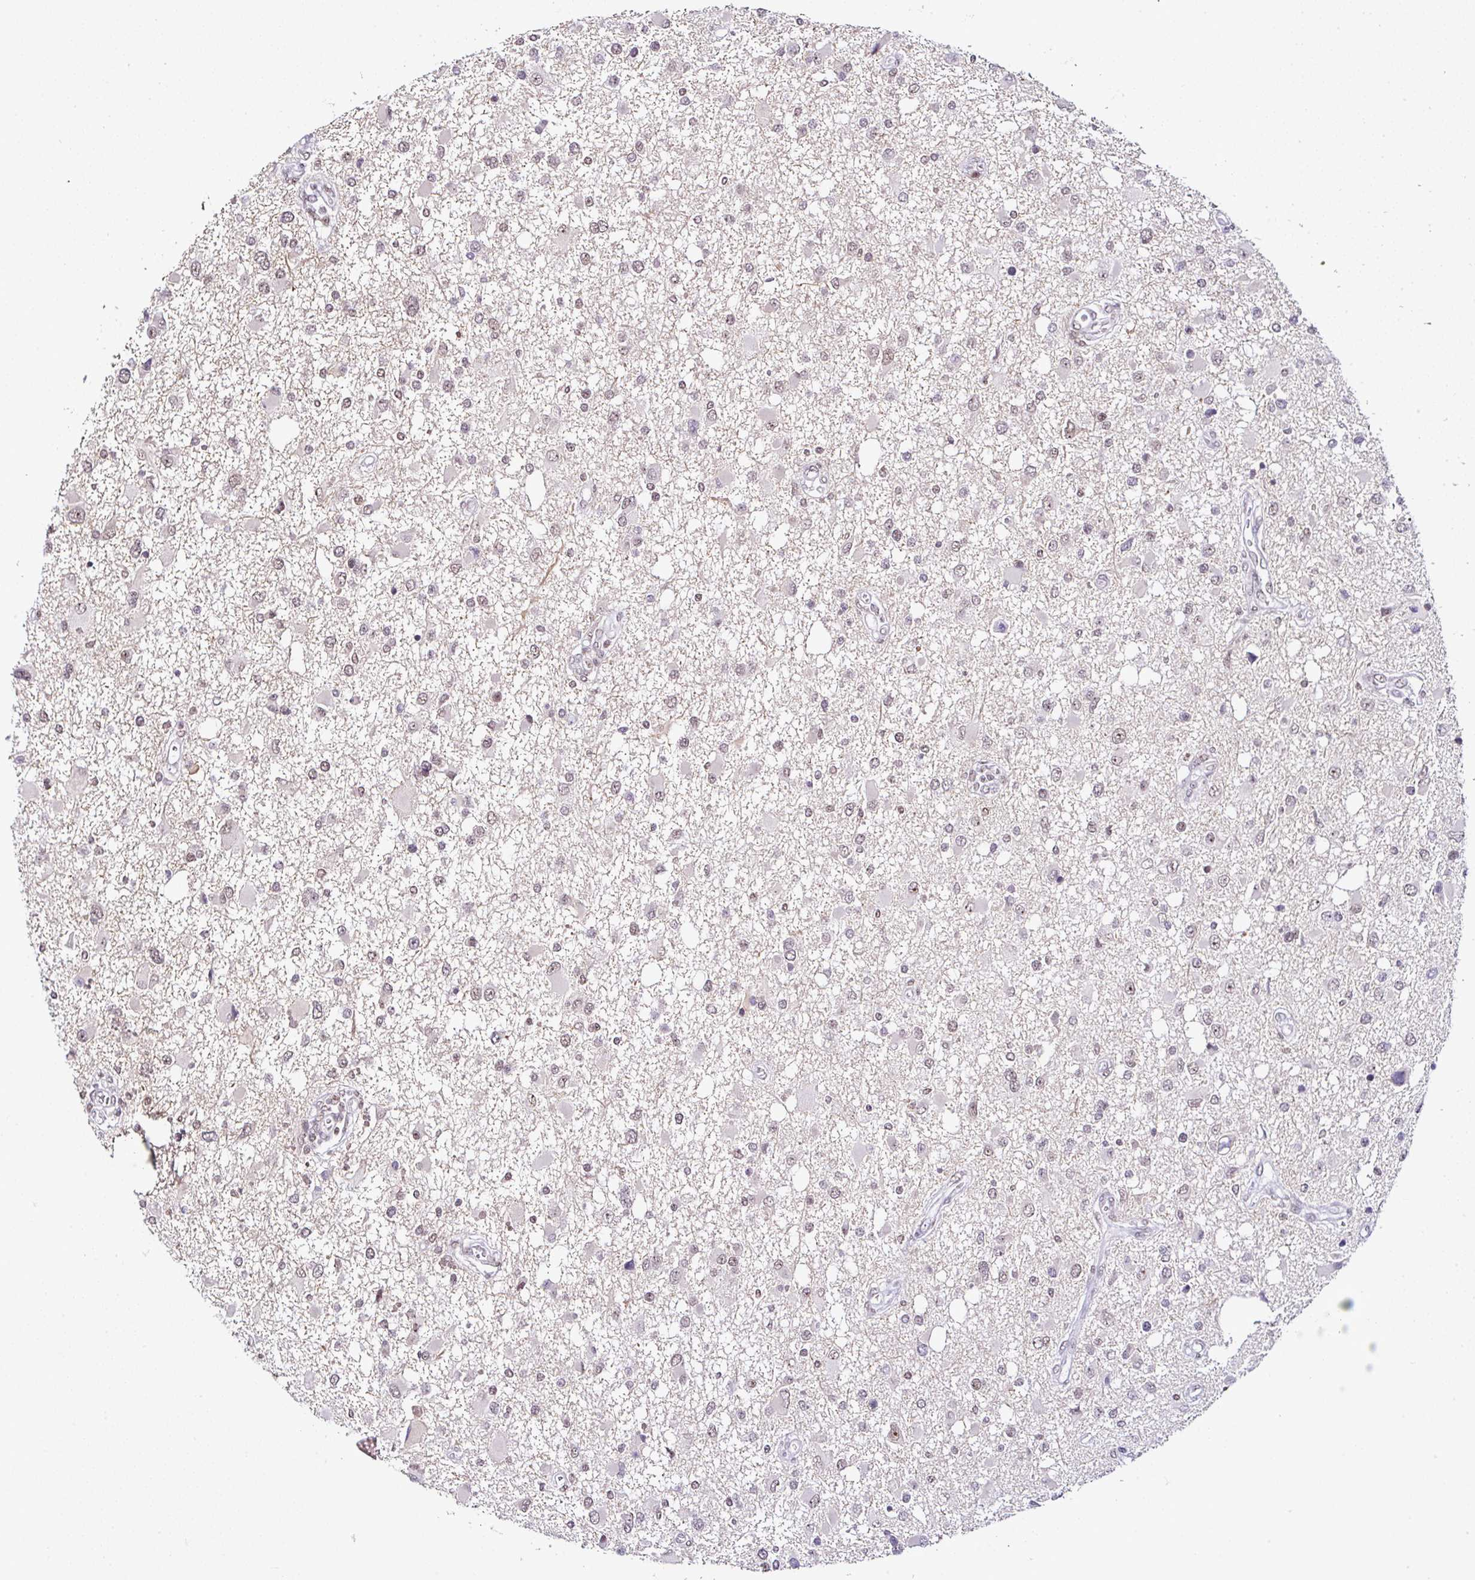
{"staining": {"intensity": "weak", "quantity": "25%-75%", "location": "nuclear"}, "tissue": "glioma", "cell_type": "Tumor cells", "image_type": "cancer", "snomed": [{"axis": "morphology", "description": "Glioma, malignant, High grade"}, {"axis": "topography", "description": "Brain"}], "caption": "Protein staining exhibits weak nuclear expression in about 25%-75% of tumor cells in glioma. (DAB IHC, brown staining for protein, blue staining for nuclei).", "gene": "PTPN2", "patient": {"sex": "male", "age": 53}}